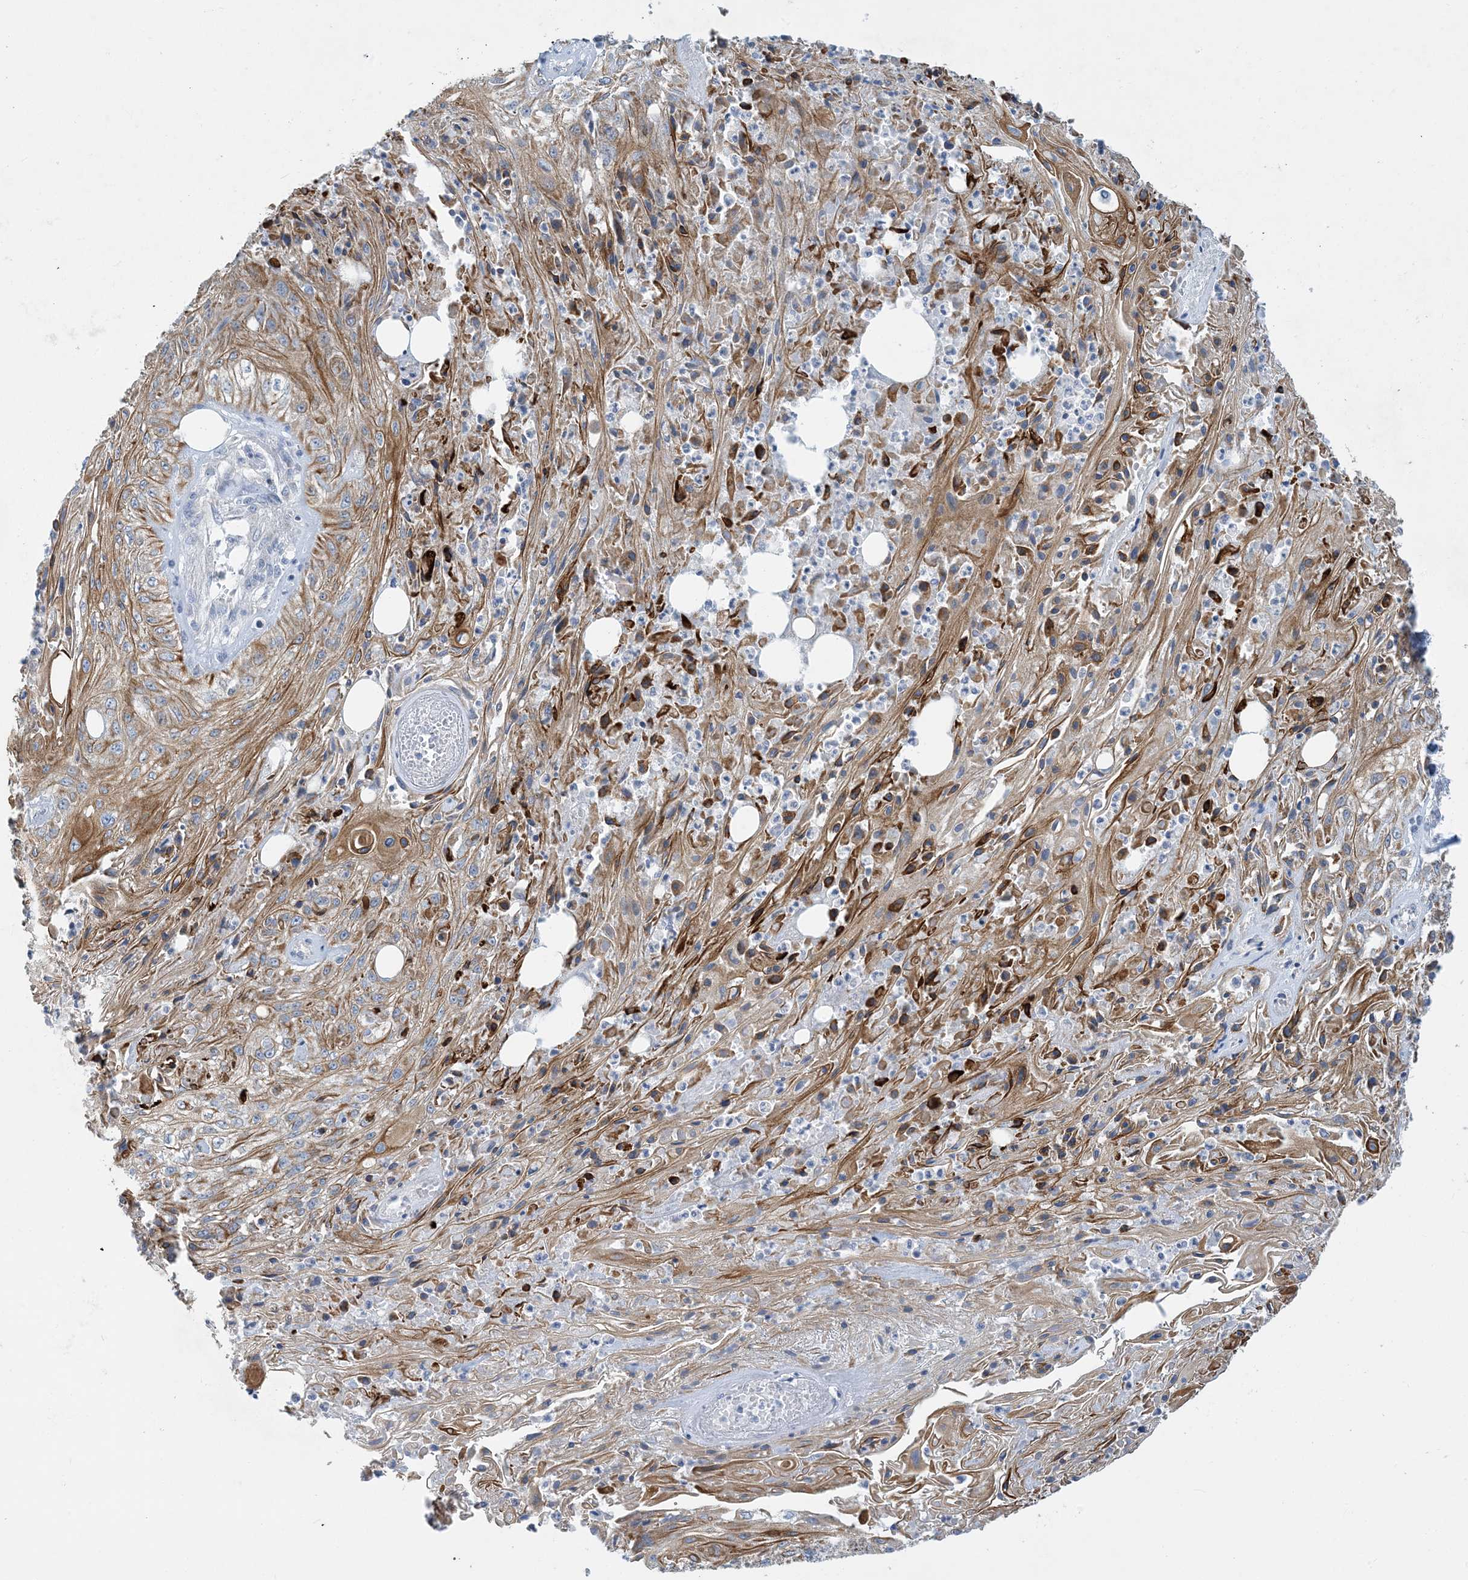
{"staining": {"intensity": "moderate", "quantity": ">75%", "location": "cytoplasmic/membranous"}, "tissue": "skin cancer", "cell_type": "Tumor cells", "image_type": "cancer", "snomed": [{"axis": "morphology", "description": "Squamous cell carcinoma, NOS"}, {"axis": "morphology", "description": "Squamous cell carcinoma, metastatic, NOS"}, {"axis": "topography", "description": "Skin"}, {"axis": "topography", "description": "Lymph node"}], "caption": "Immunohistochemical staining of human metastatic squamous cell carcinoma (skin) displays medium levels of moderate cytoplasmic/membranous staining in about >75% of tumor cells.", "gene": "ZCCHC18", "patient": {"sex": "male", "age": 75}}